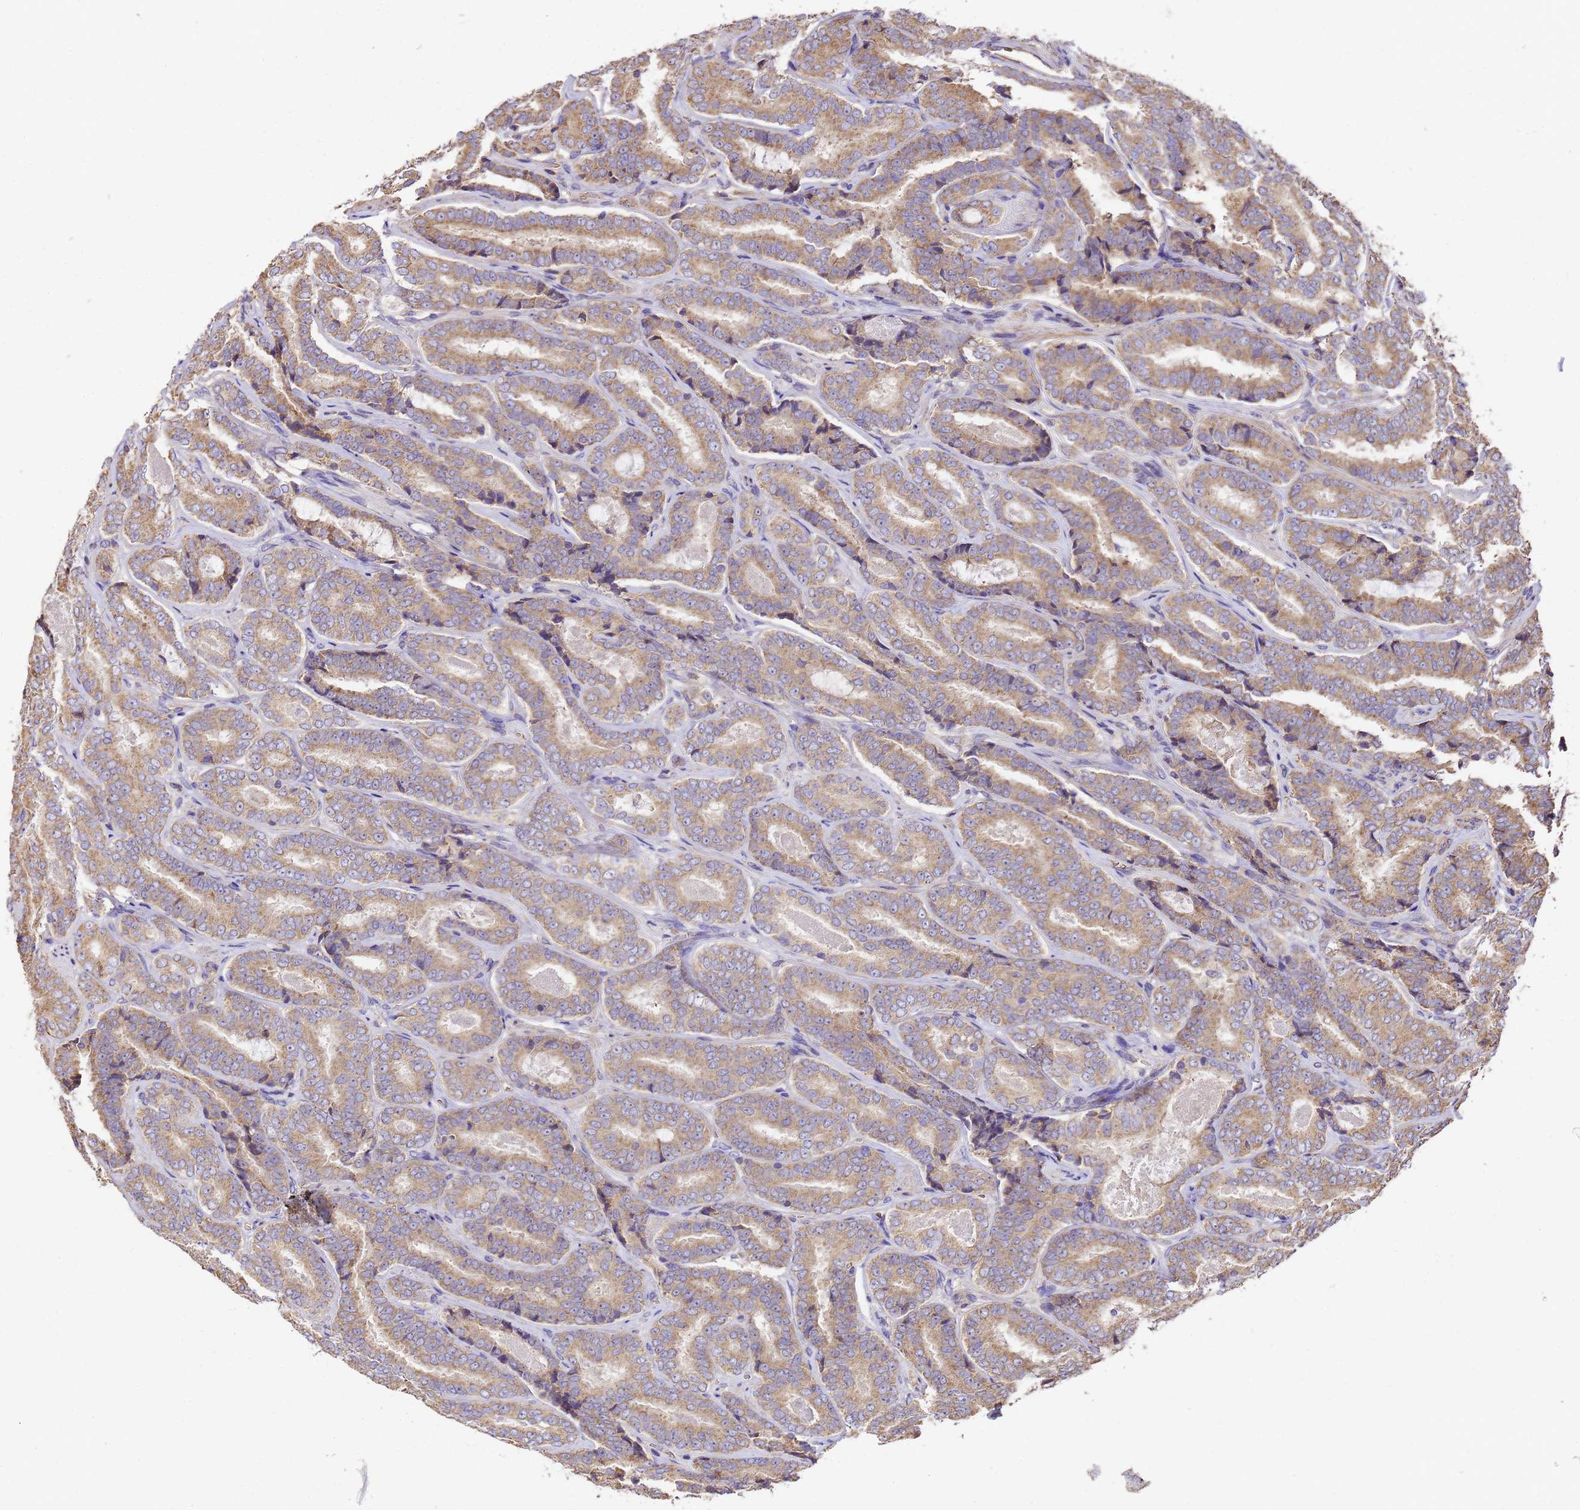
{"staining": {"intensity": "moderate", "quantity": ">75%", "location": "cytoplasmic/membranous"}, "tissue": "prostate cancer", "cell_type": "Tumor cells", "image_type": "cancer", "snomed": [{"axis": "morphology", "description": "Adenocarcinoma, High grade"}, {"axis": "topography", "description": "Prostate"}], "caption": "An immunohistochemistry (IHC) image of tumor tissue is shown. Protein staining in brown shows moderate cytoplasmic/membranous positivity in adenocarcinoma (high-grade) (prostate) within tumor cells.", "gene": "LRRIQ1", "patient": {"sex": "male", "age": 72}}